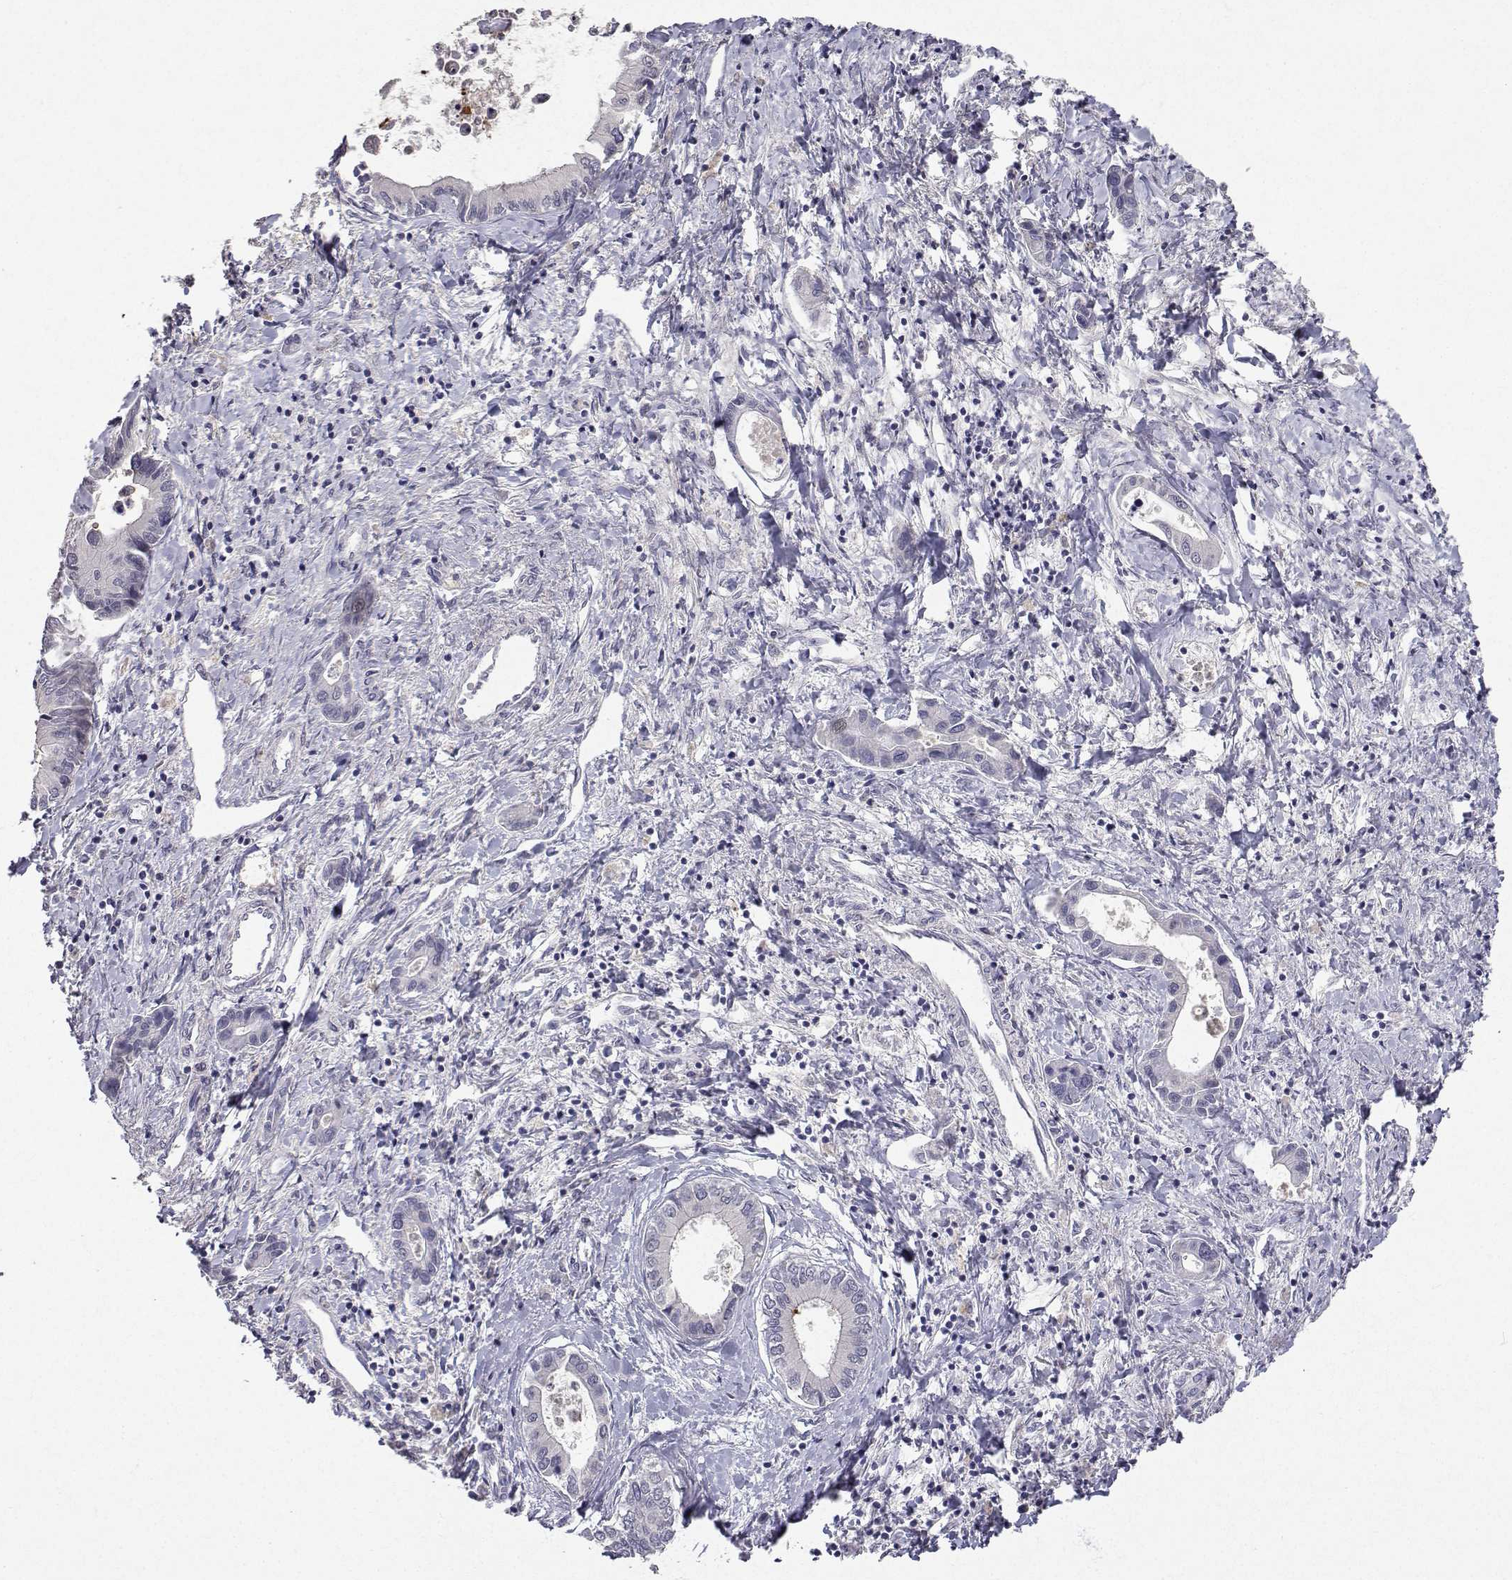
{"staining": {"intensity": "negative", "quantity": "none", "location": "none"}, "tissue": "liver cancer", "cell_type": "Tumor cells", "image_type": "cancer", "snomed": [{"axis": "morphology", "description": "Cholangiocarcinoma"}, {"axis": "topography", "description": "Liver"}], "caption": "Immunohistochemical staining of cholangiocarcinoma (liver) reveals no significant positivity in tumor cells.", "gene": "SLC6A3", "patient": {"sex": "male", "age": 66}}